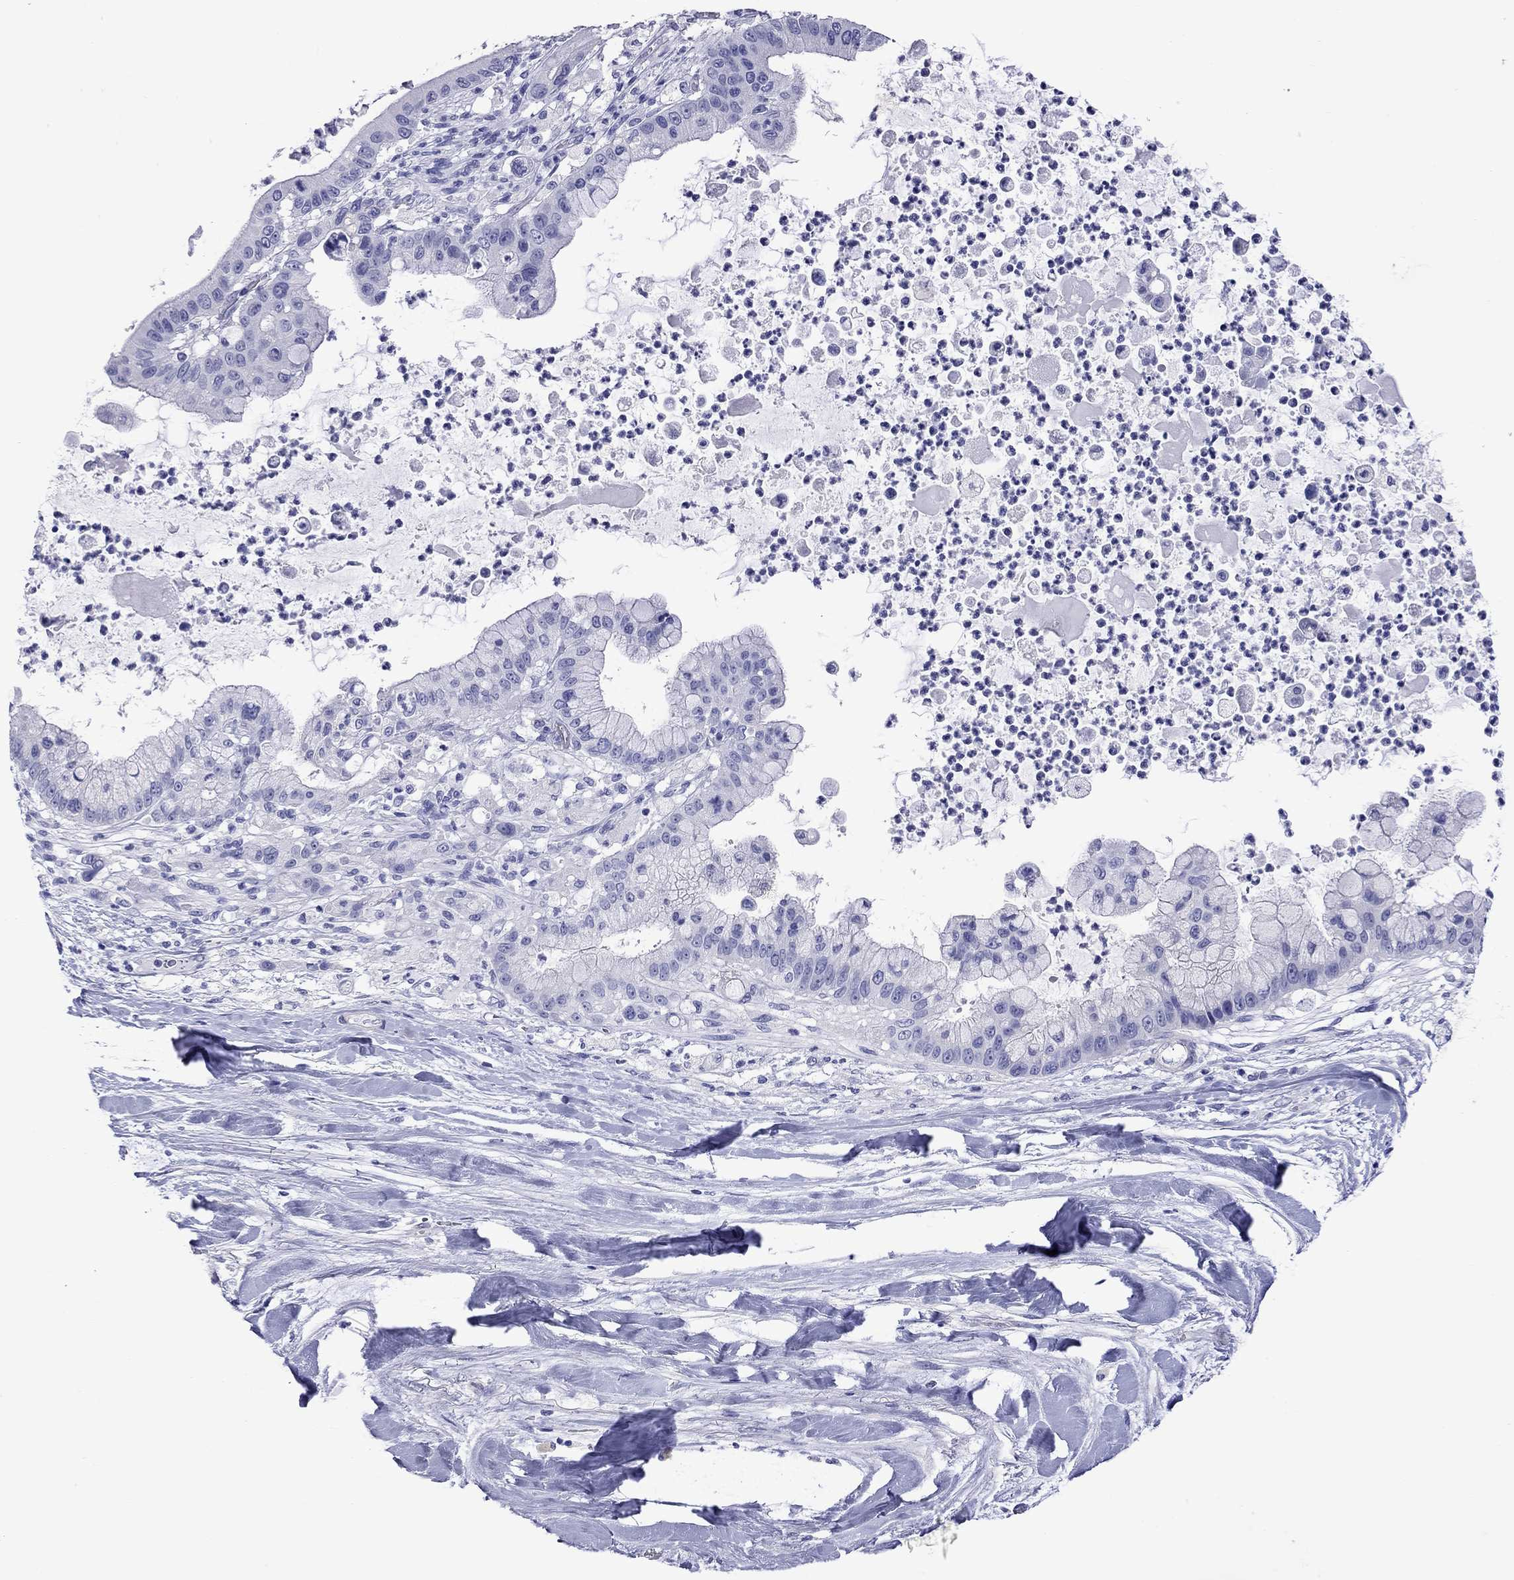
{"staining": {"intensity": "negative", "quantity": "none", "location": "none"}, "tissue": "liver cancer", "cell_type": "Tumor cells", "image_type": "cancer", "snomed": [{"axis": "morphology", "description": "Cholangiocarcinoma"}, {"axis": "topography", "description": "Liver"}], "caption": "Immunohistochemistry of human cholangiocarcinoma (liver) exhibits no staining in tumor cells. (DAB immunohistochemistry, high magnification).", "gene": "KIAA2012", "patient": {"sex": "female", "age": 54}}